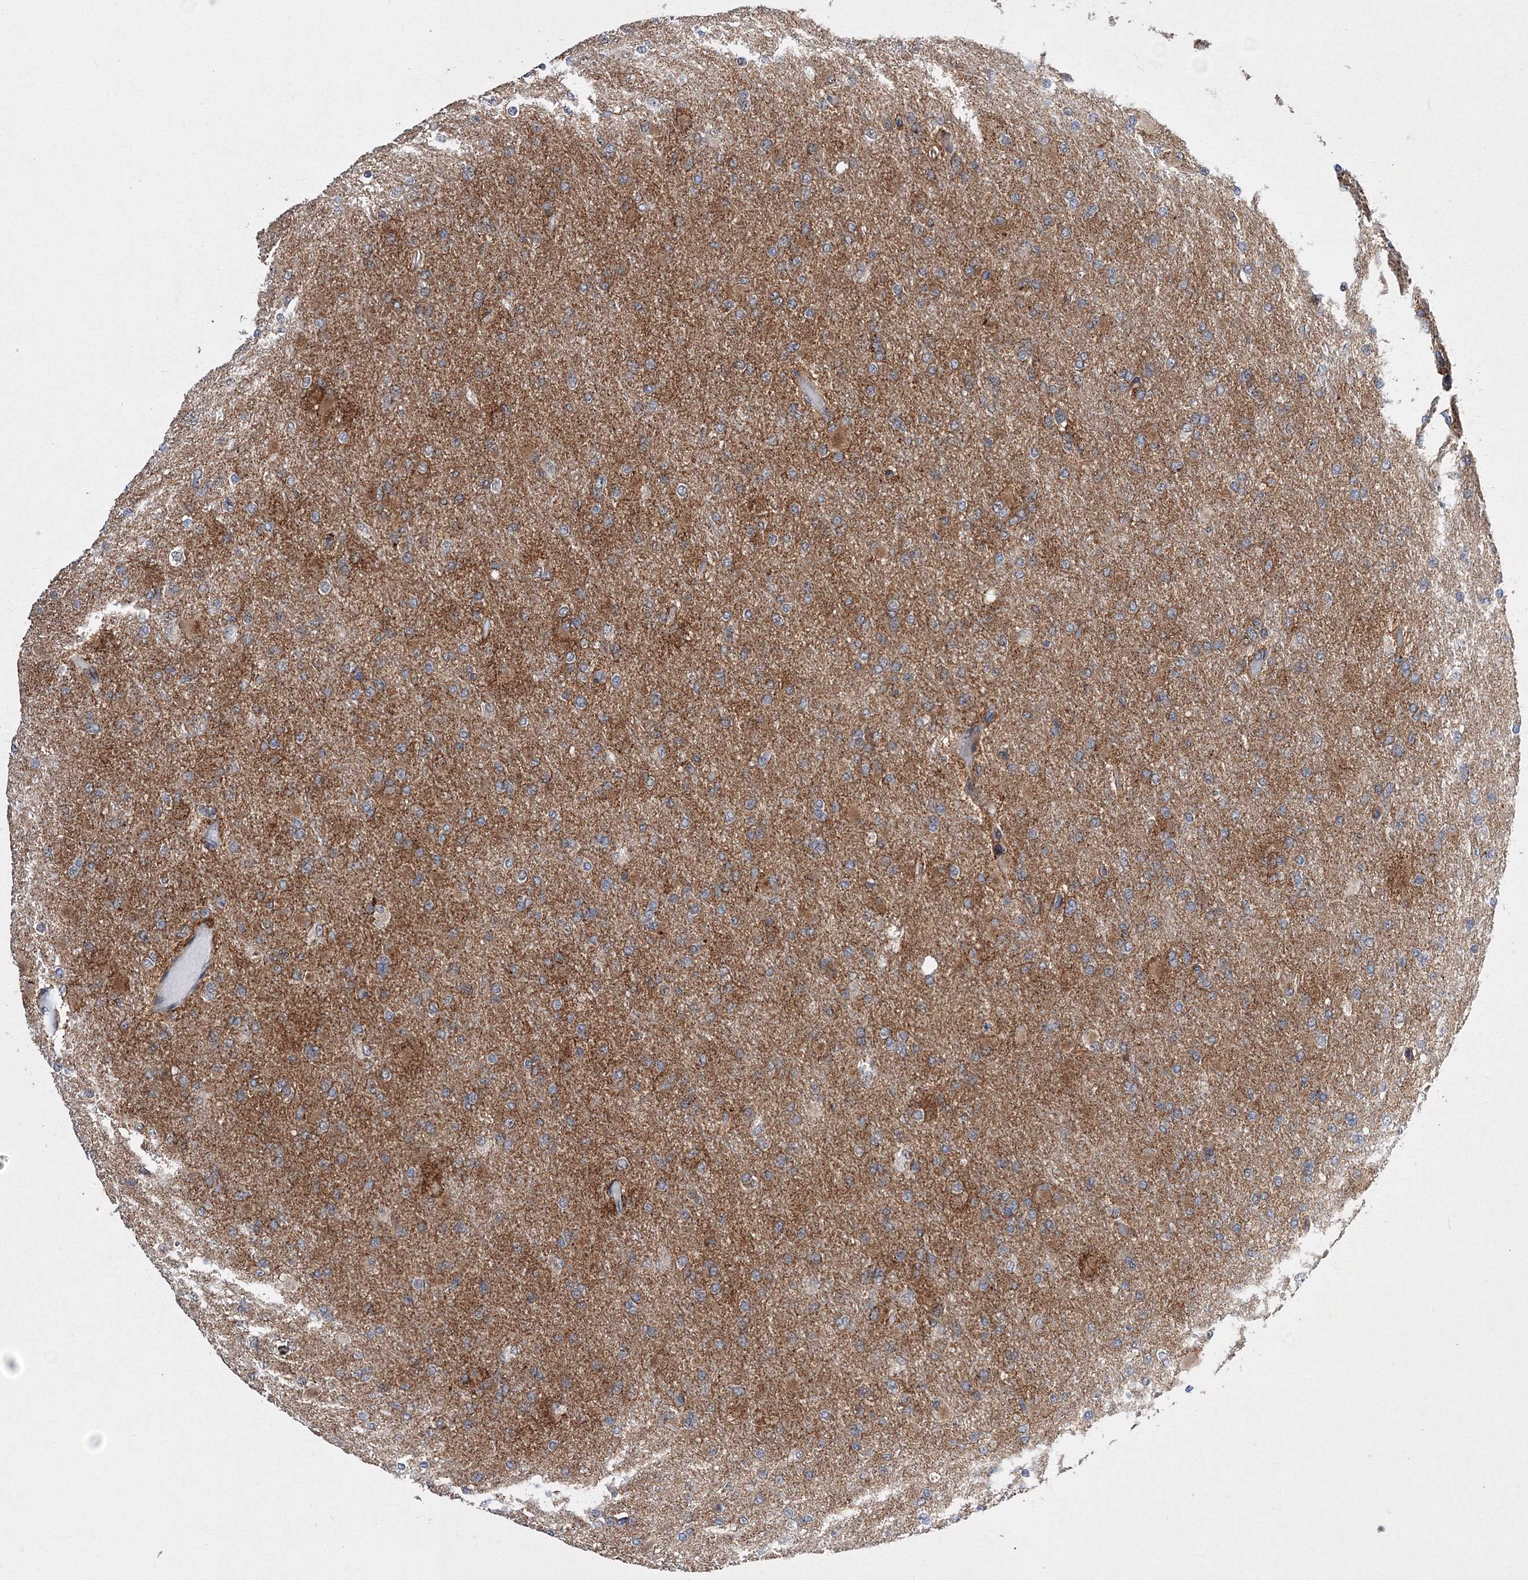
{"staining": {"intensity": "moderate", "quantity": ">75%", "location": "cytoplasmic/membranous"}, "tissue": "glioma", "cell_type": "Tumor cells", "image_type": "cancer", "snomed": [{"axis": "morphology", "description": "Glioma, malignant, High grade"}, {"axis": "topography", "description": "Cerebral cortex"}], "caption": "Malignant glioma (high-grade) stained for a protein (brown) displays moderate cytoplasmic/membranous positive expression in about >75% of tumor cells.", "gene": "GPN1", "patient": {"sex": "female", "age": 36}}